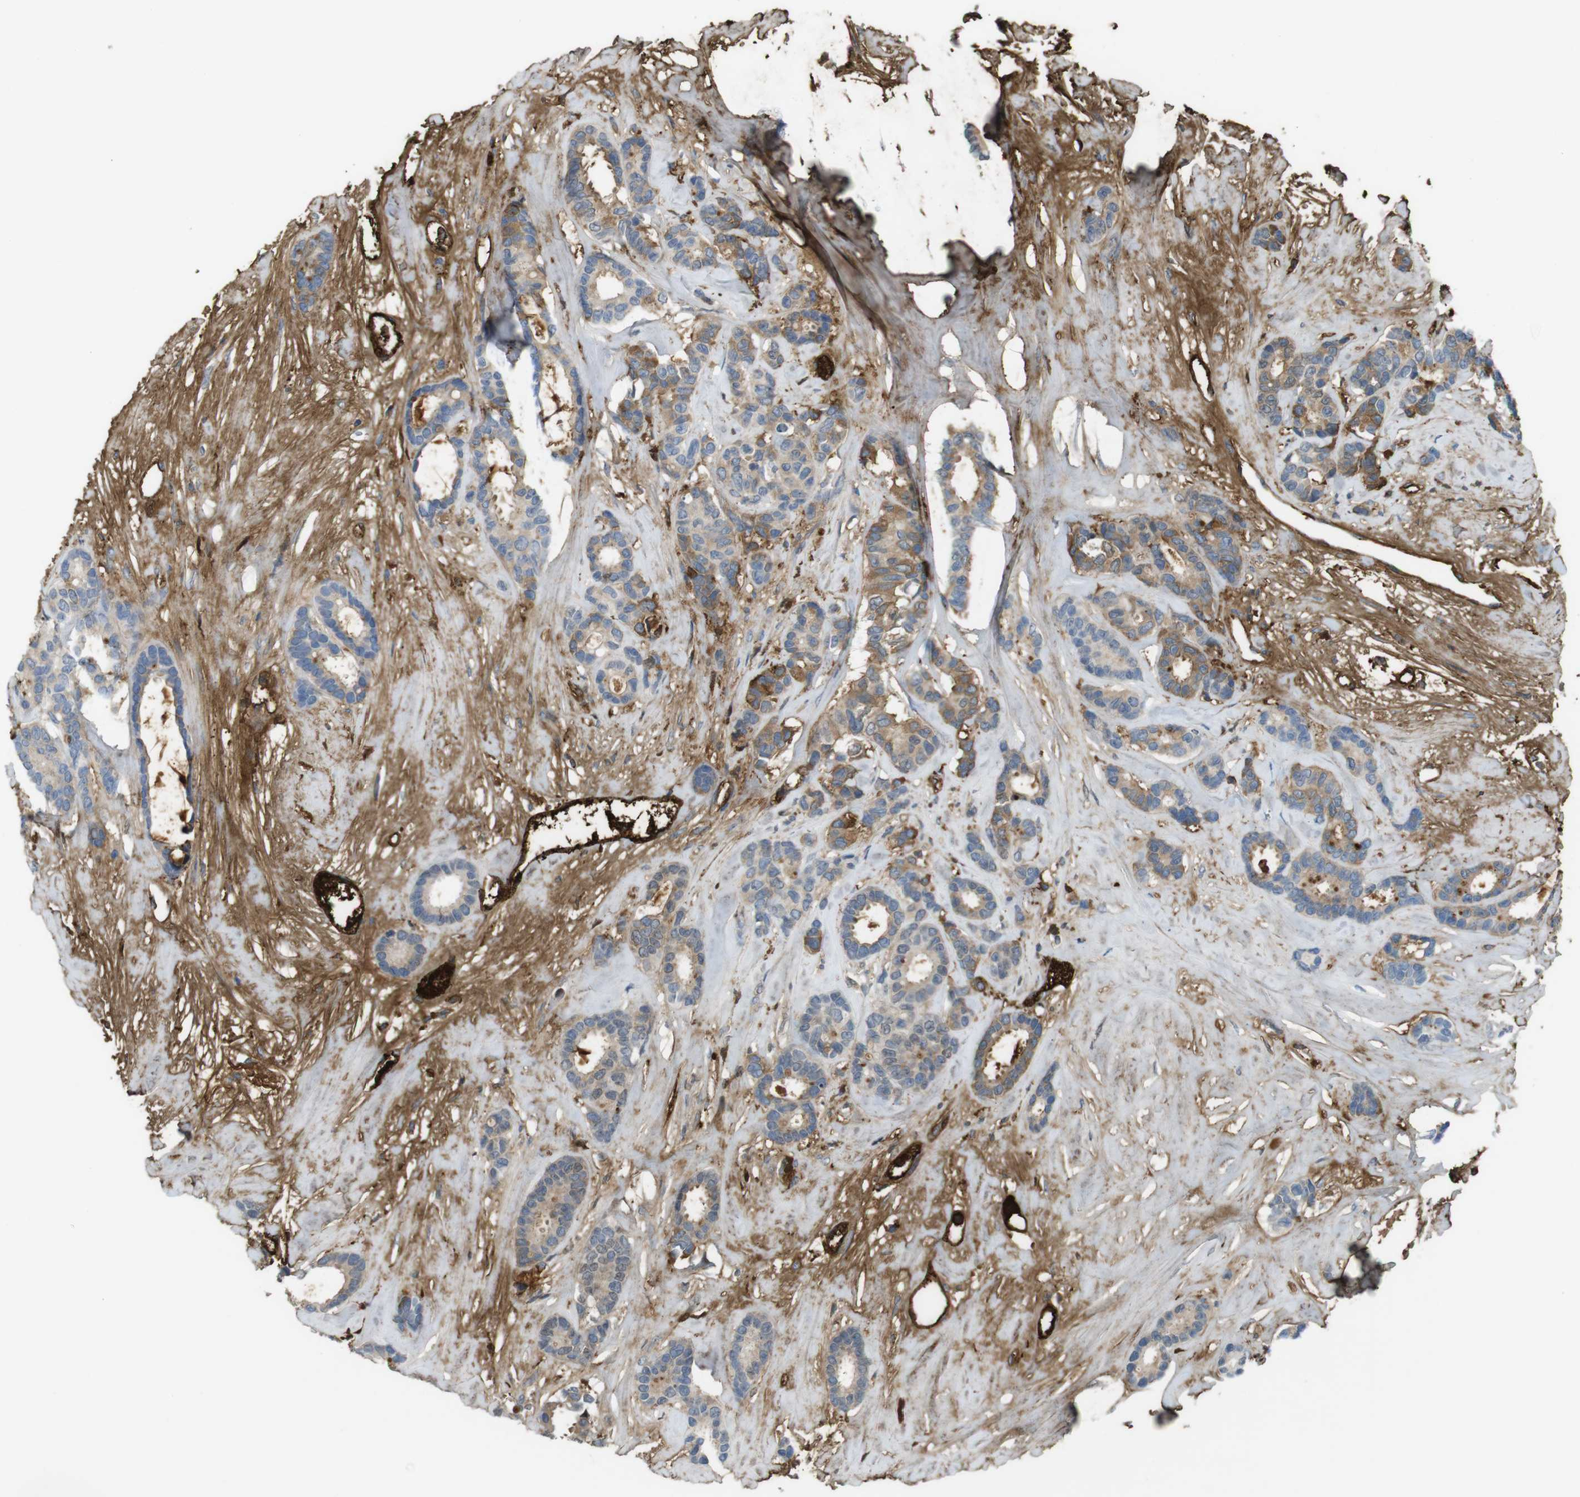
{"staining": {"intensity": "moderate", "quantity": "25%-75%", "location": "cytoplasmic/membranous"}, "tissue": "breast cancer", "cell_type": "Tumor cells", "image_type": "cancer", "snomed": [{"axis": "morphology", "description": "Duct carcinoma"}, {"axis": "topography", "description": "Breast"}], "caption": "This is an image of immunohistochemistry (IHC) staining of breast cancer, which shows moderate expression in the cytoplasmic/membranous of tumor cells.", "gene": "LTBP4", "patient": {"sex": "female", "age": 87}}